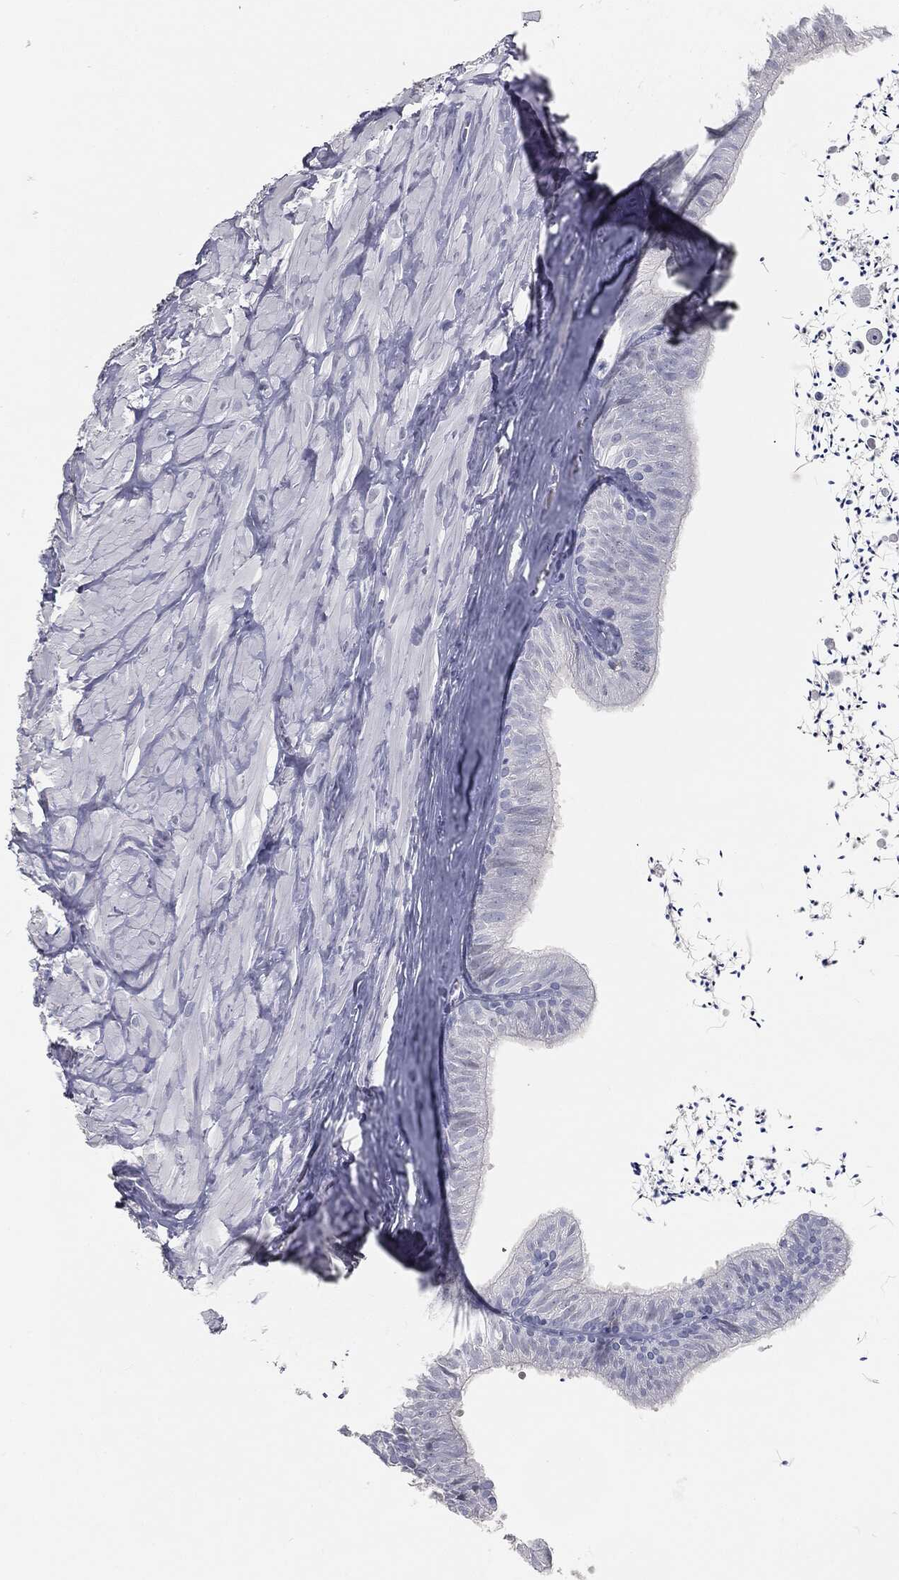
{"staining": {"intensity": "negative", "quantity": "none", "location": "none"}, "tissue": "epididymis", "cell_type": "Glandular cells", "image_type": "normal", "snomed": [{"axis": "morphology", "description": "Normal tissue, NOS"}, {"axis": "topography", "description": "Epididymis"}], "caption": "The micrograph demonstrates no staining of glandular cells in unremarkable epididymis. (DAB IHC with hematoxylin counter stain).", "gene": "PRAME", "patient": {"sex": "male", "age": 32}}